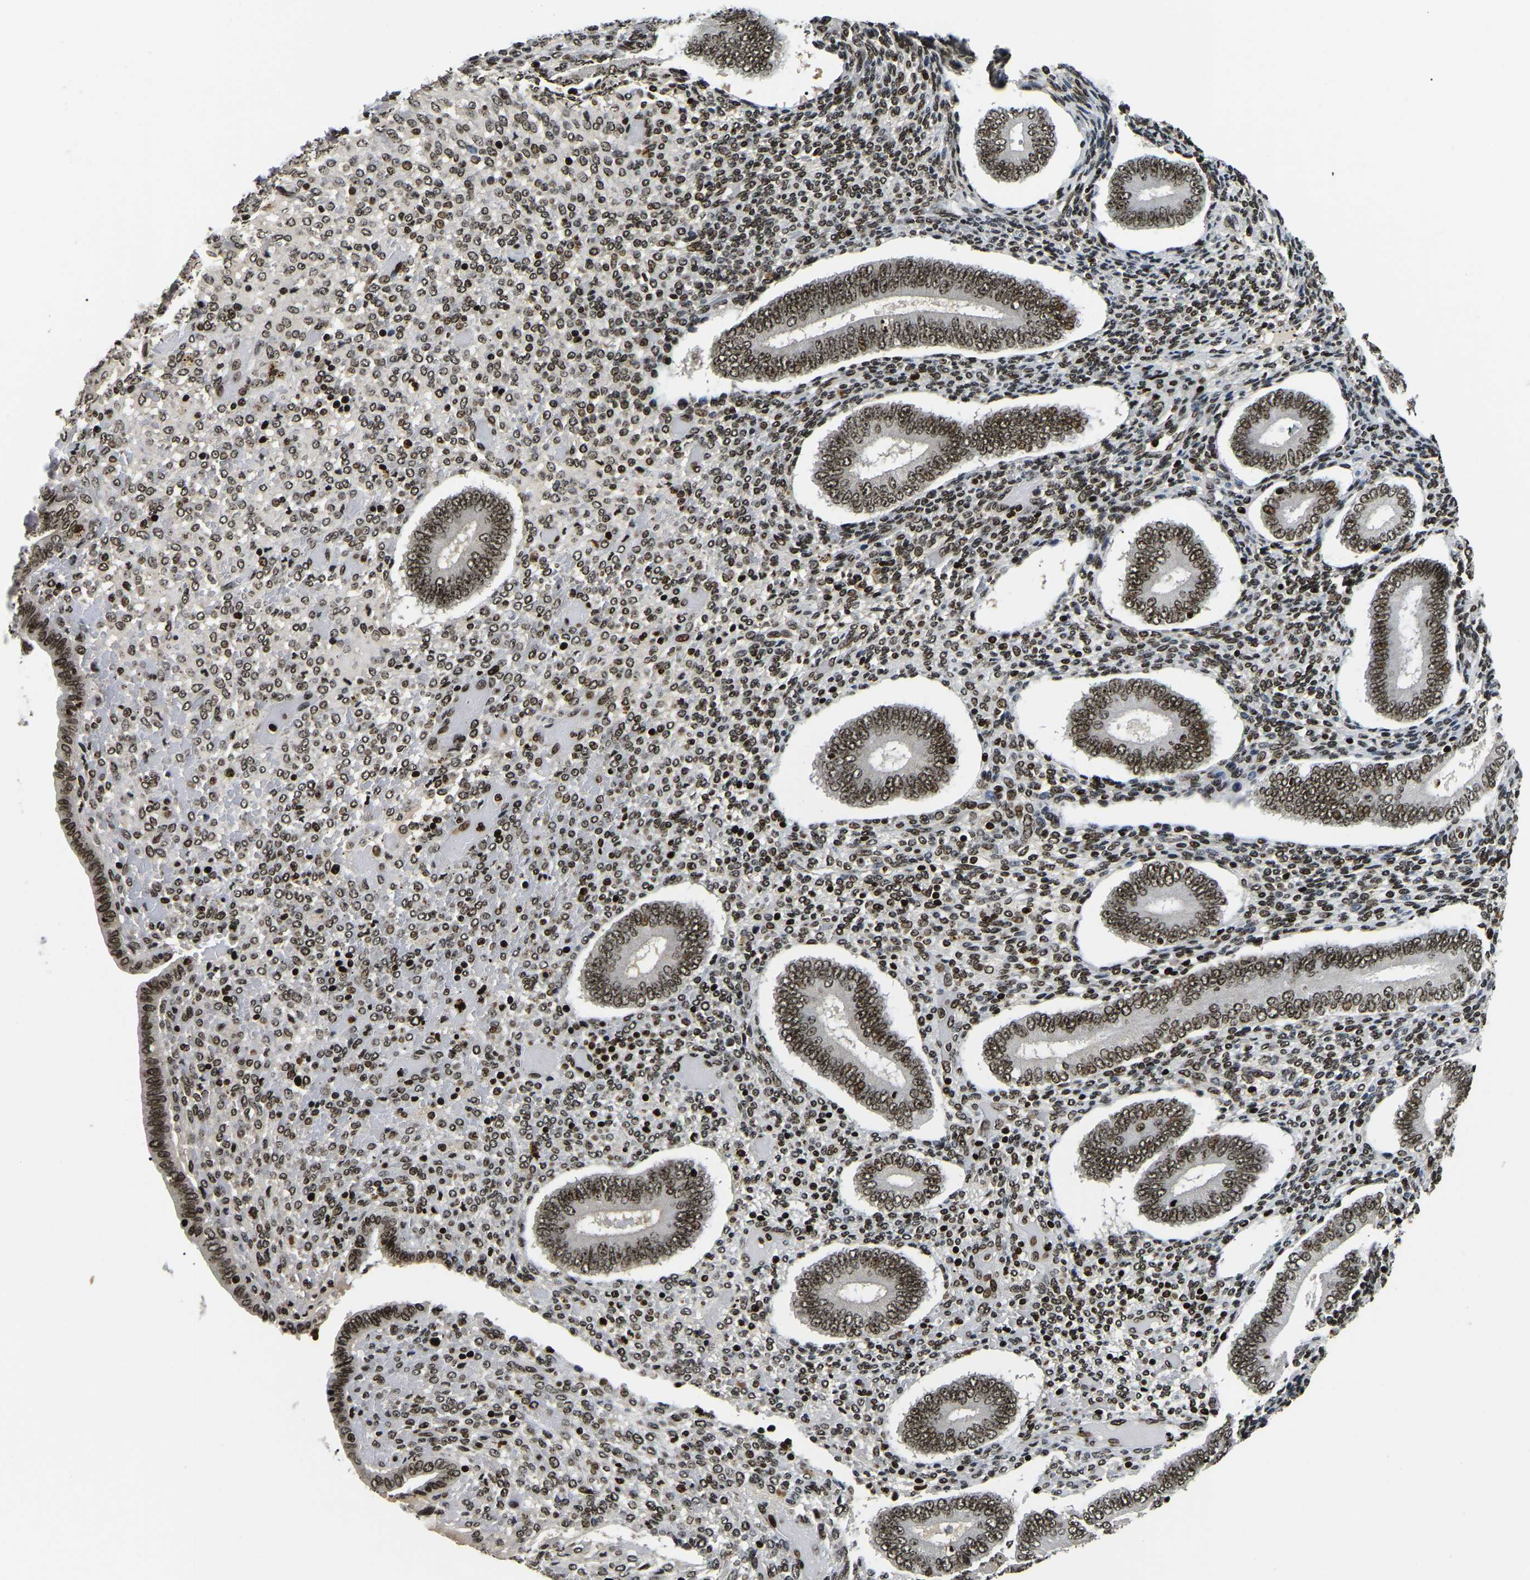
{"staining": {"intensity": "strong", "quantity": "25%-75%", "location": "nuclear"}, "tissue": "endometrium", "cell_type": "Cells in endometrial stroma", "image_type": "normal", "snomed": [{"axis": "morphology", "description": "Normal tissue, NOS"}, {"axis": "topography", "description": "Endometrium"}], "caption": "Immunohistochemical staining of normal endometrium displays 25%-75% levels of strong nuclear protein expression in about 25%-75% of cells in endometrial stroma.", "gene": "LRRC61", "patient": {"sex": "female", "age": 42}}